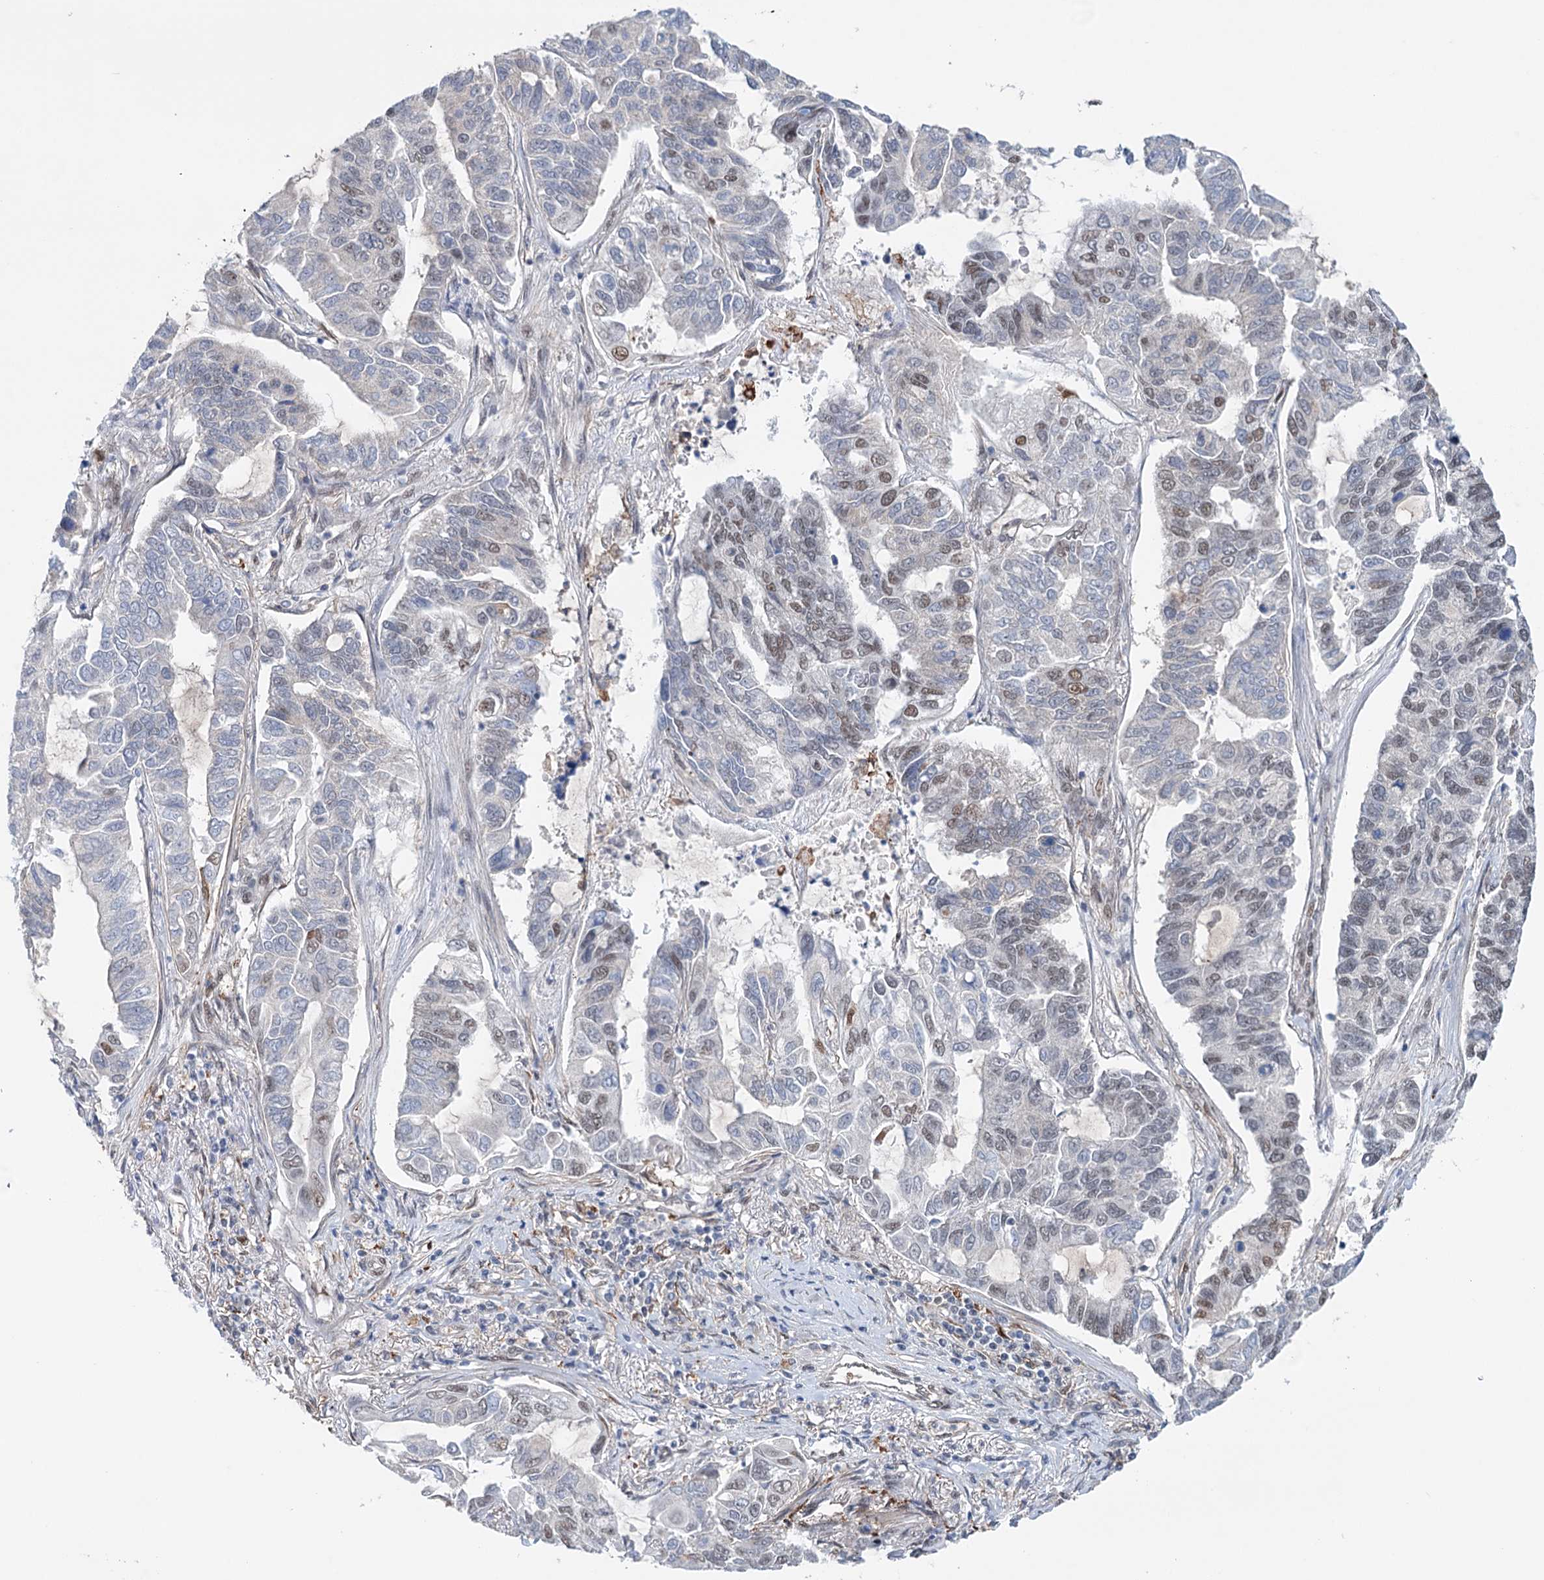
{"staining": {"intensity": "weak", "quantity": "<25%", "location": "nuclear"}, "tissue": "lung cancer", "cell_type": "Tumor cells", "image_type": "cancer", "snomed": [{"axis": "morphology", "description": "Adenocarcinoma, NOS"}, {"axis": "topography", "description": "Lung"}], "caption": "Immunohistochemistry histopathology image of neoplastic tissue: adenocarcinoma (lung) stained with DAB displays no significant protein staining in tumor cells.", "gene": "FAM53A", "patient": {"sex": "male", "age": 64}}